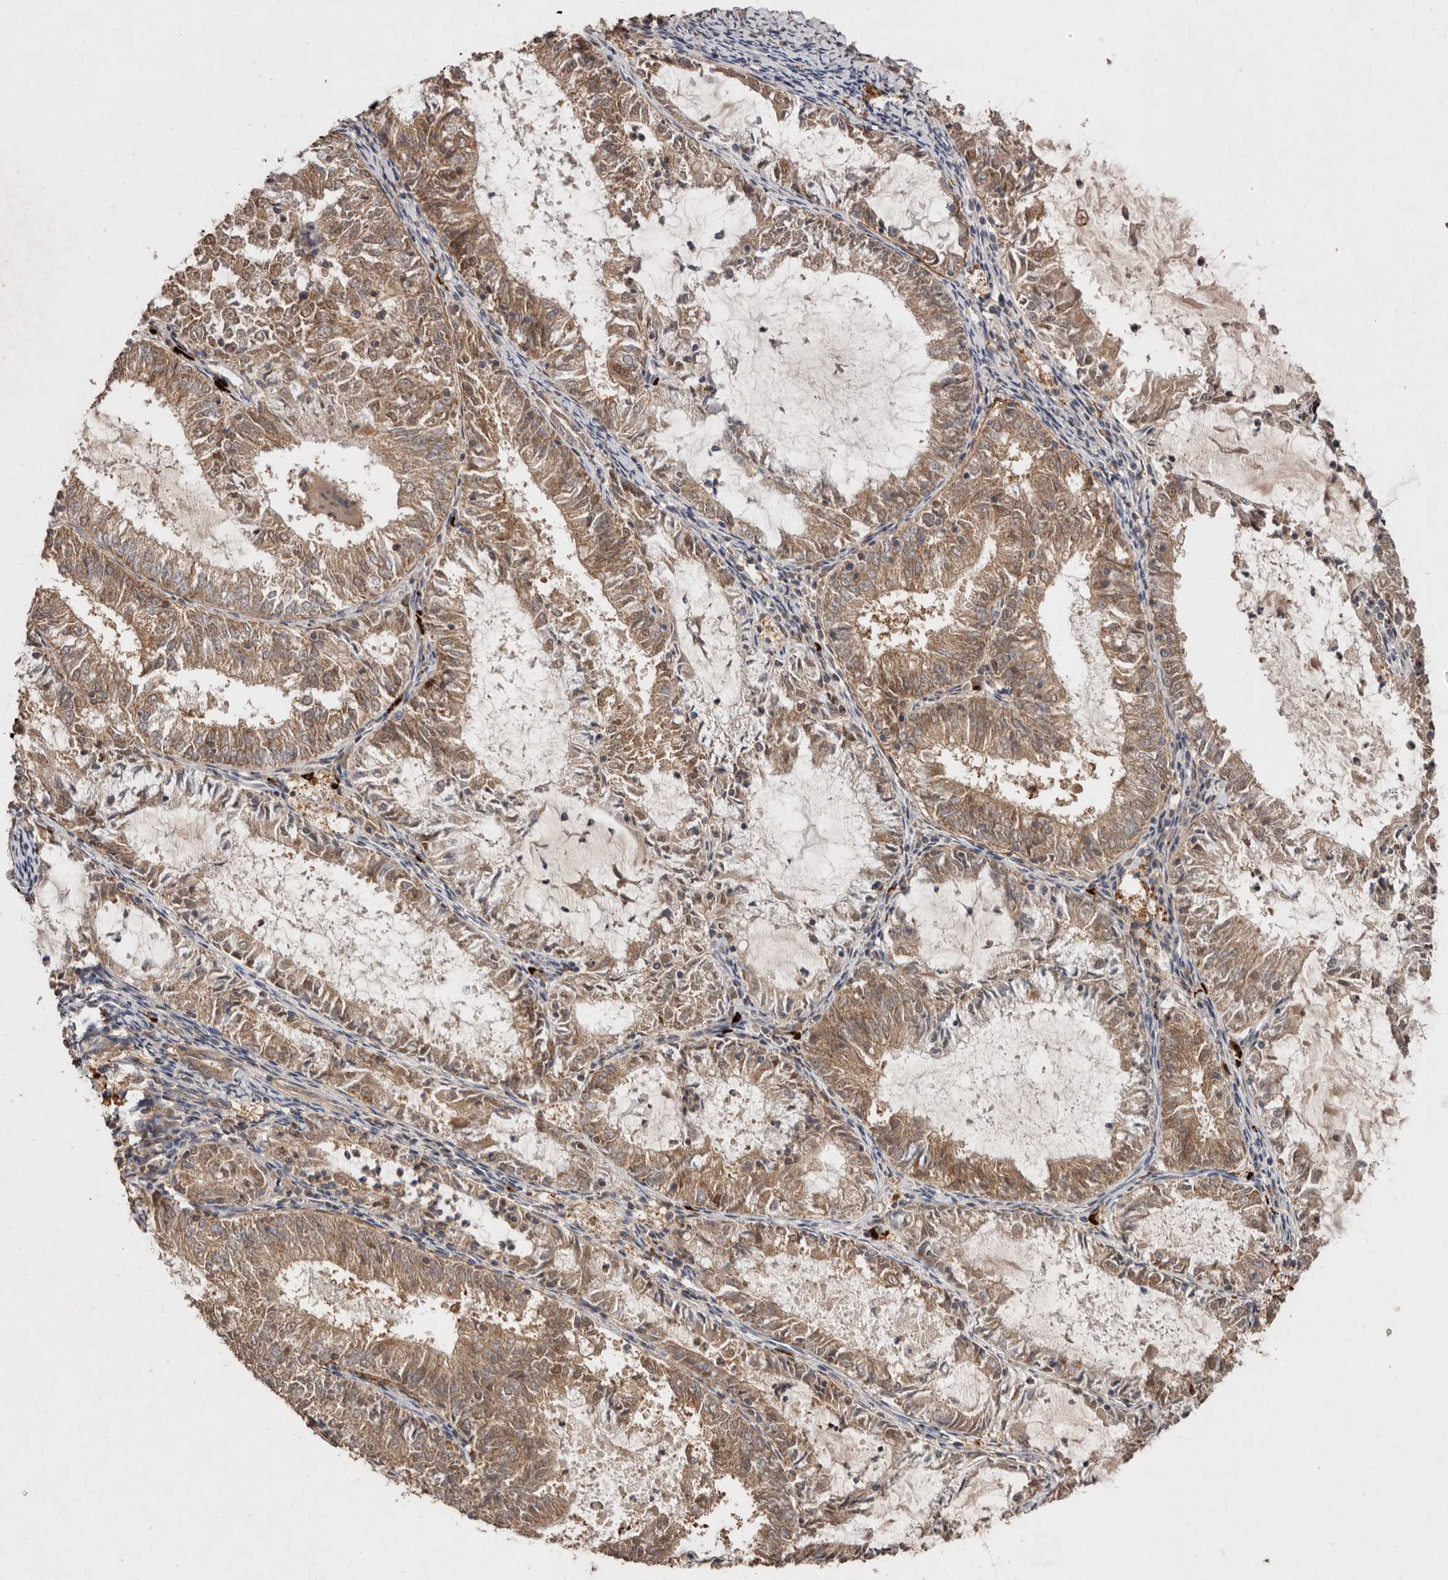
{"staining": {"intensity": "moderate", "quantity": ">75%", "location": "cytoplasmic/membranous"}, "tissue": "endometrial cancer", "cell_type": "Tumor cells", "image_type": "cancer", "snomed": [{"axis": "morphology", "description": "Adenocarcinoma, NOS"}, {"axis": "topography", "description": "Endometrium"}], "caption": "A brown stain labels moderate cytoplasmic/membranous positivity of a protein in human endometrial cancer (adenocarcinoma) tumor cells. Ihc stains the protein in brown and the nuclei are stained blue.", "gene": "EDEM1", "patient": {"sex": "female", "age": 57}}